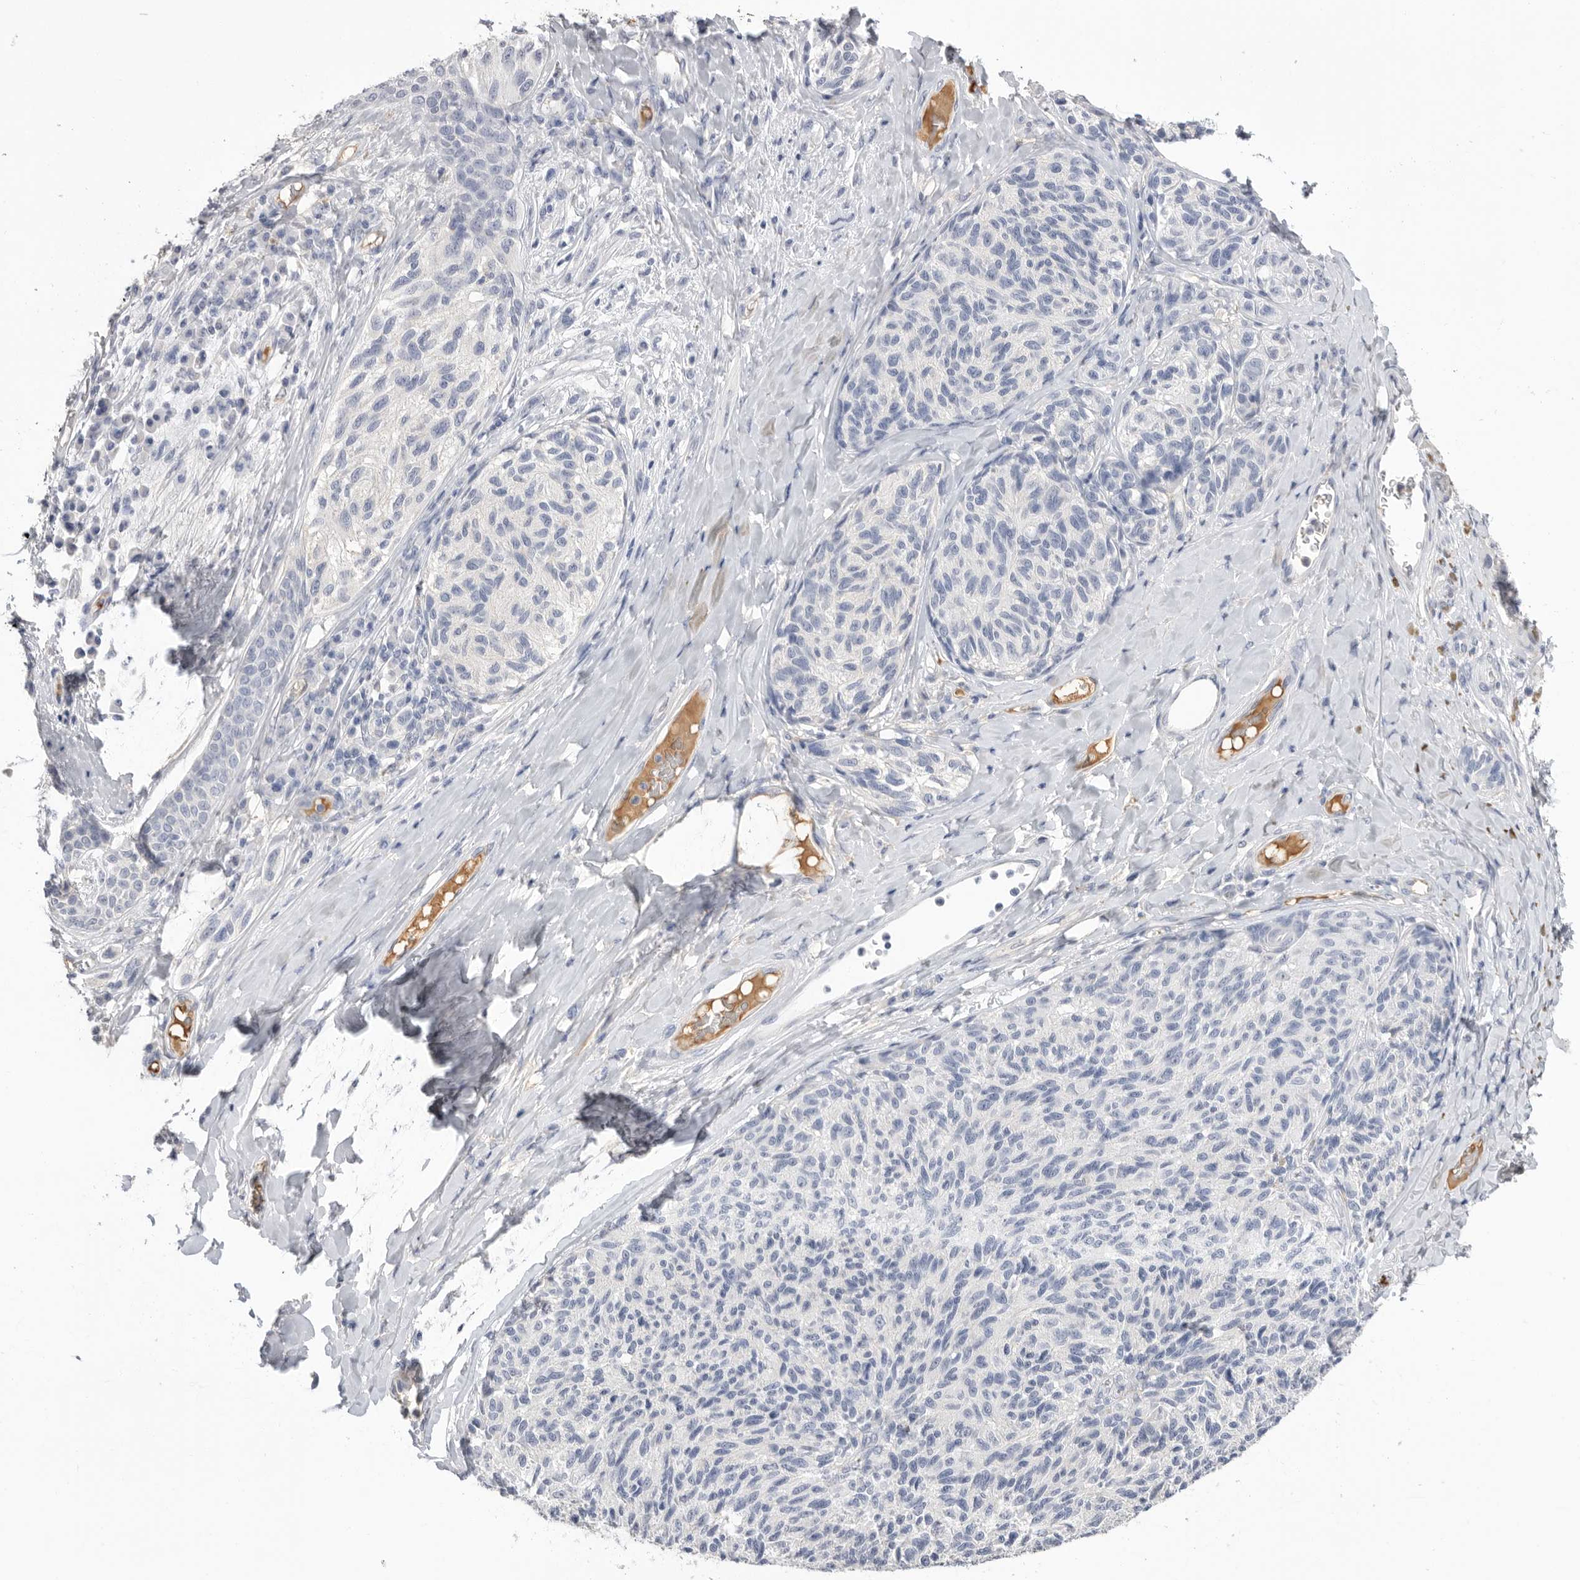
{"staining": {"intensity": "negative", "quantity": "none", "location": "none"}, "tissue": "melanoma", "cell_type": "Tumor cells", "image_type": "cancer", "snomed": [{"axis": "morphology", "description": "Malignant melanoma, NOS"}, {"axis": "topography", "description": "Skin"}], "caption": "A photomicrograph of melanoma stained for a protein exhibits no brown staining in tumor cells.", "gene": "APOA2", "patient": {"sex": "female", "age": 73}}